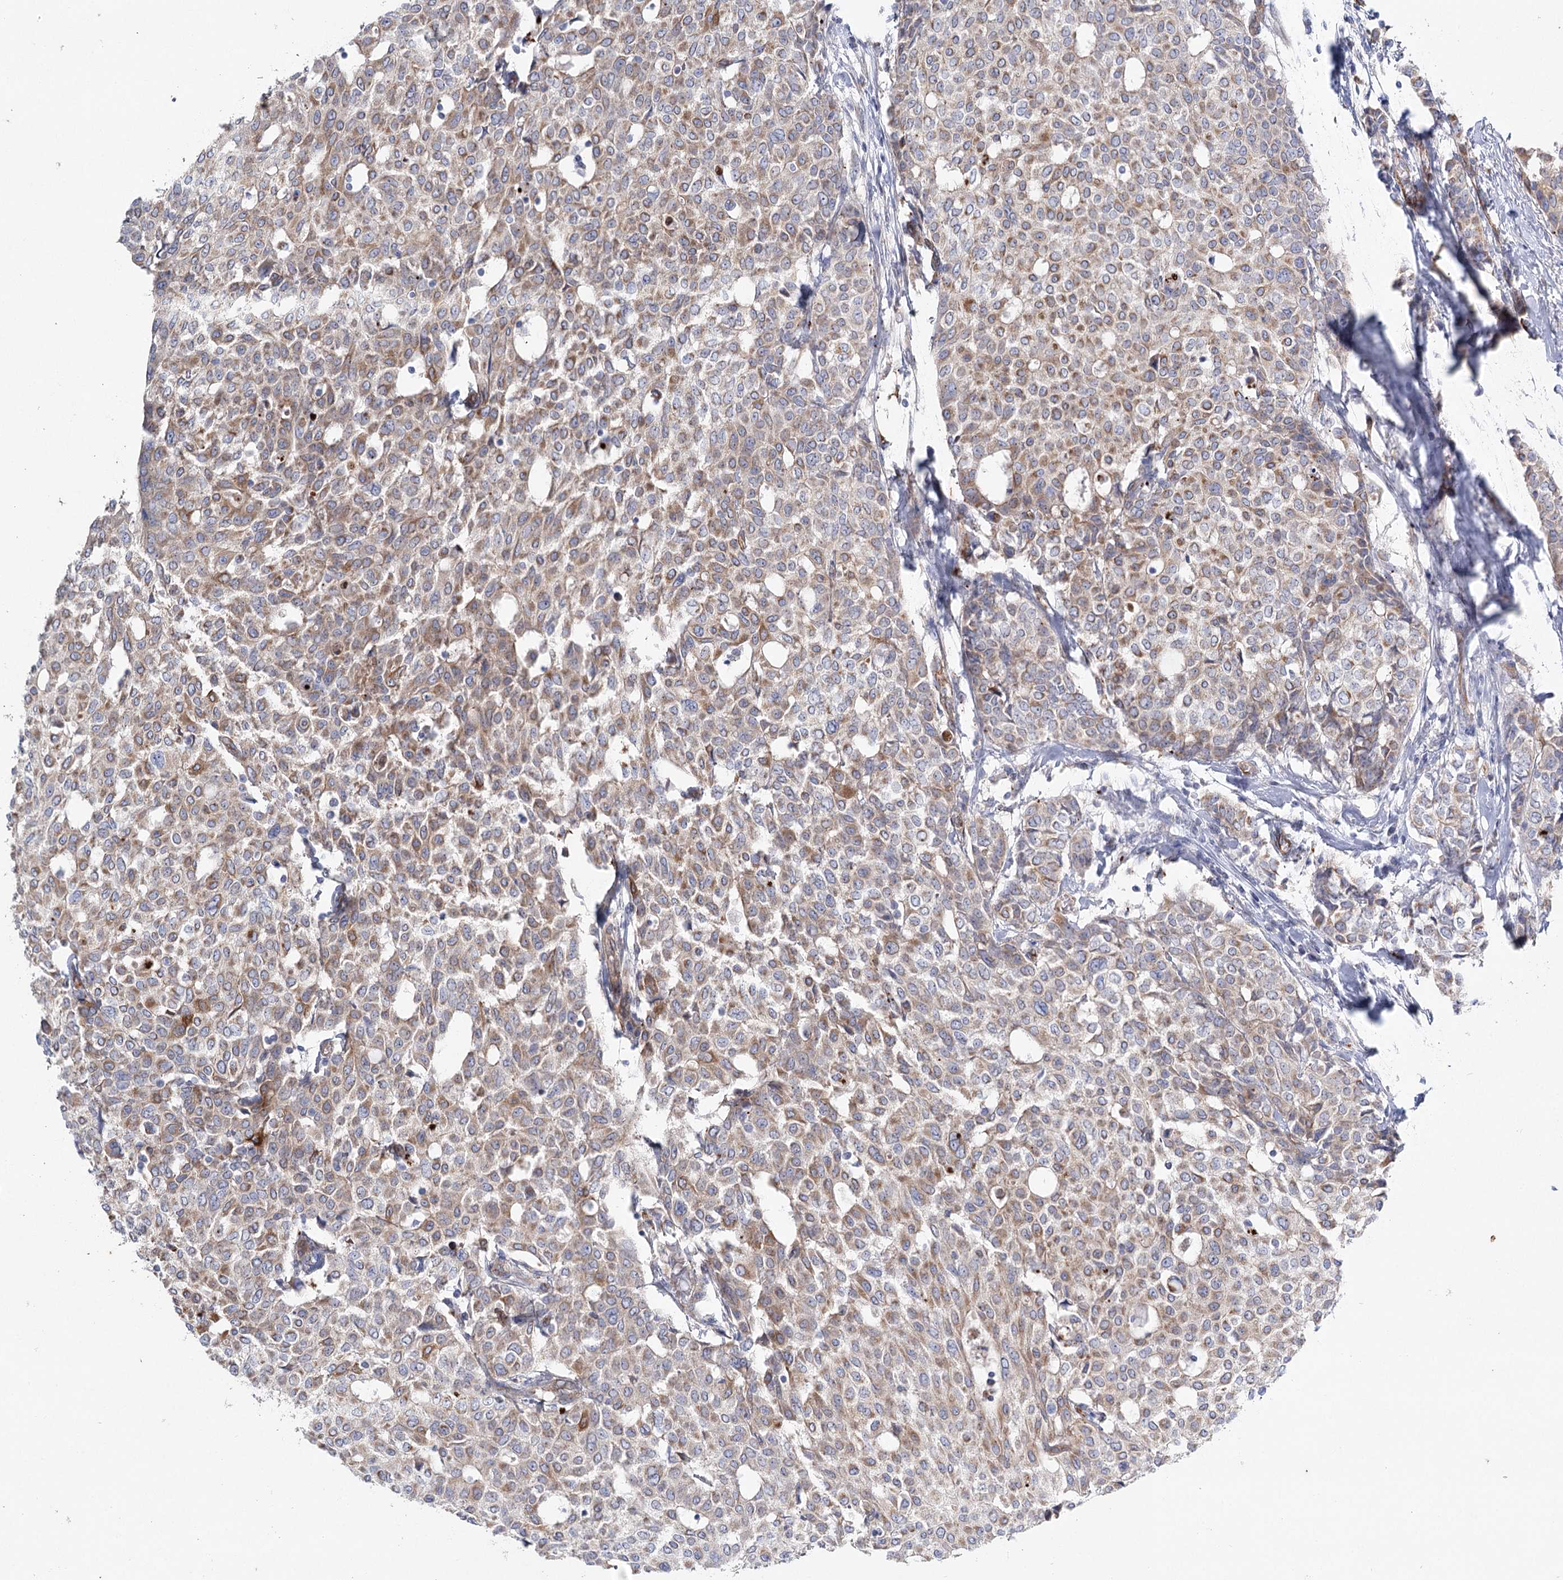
{"staining": {"intensity": "moderate", "quantity": ">75%", "location": "cytoplasmic/membranous"}, "tissue": "breast cancer", "cell_type": "Tumor cells", "image_type": "cancer", "snomed": [{"axis": "morphology", "description": "Lobular carcinoma"}, {"axis": "topography", "description": "Breast"}], "caption": "DAB immunohistochemical staining of human breast cancer displays moderate cytoplasmic/membranous protein expression in about >75% of tumor cells. Nuclei are stained in blue.", "gene": "TMEM164", "patient": {"sex": "female", "age": 51}}